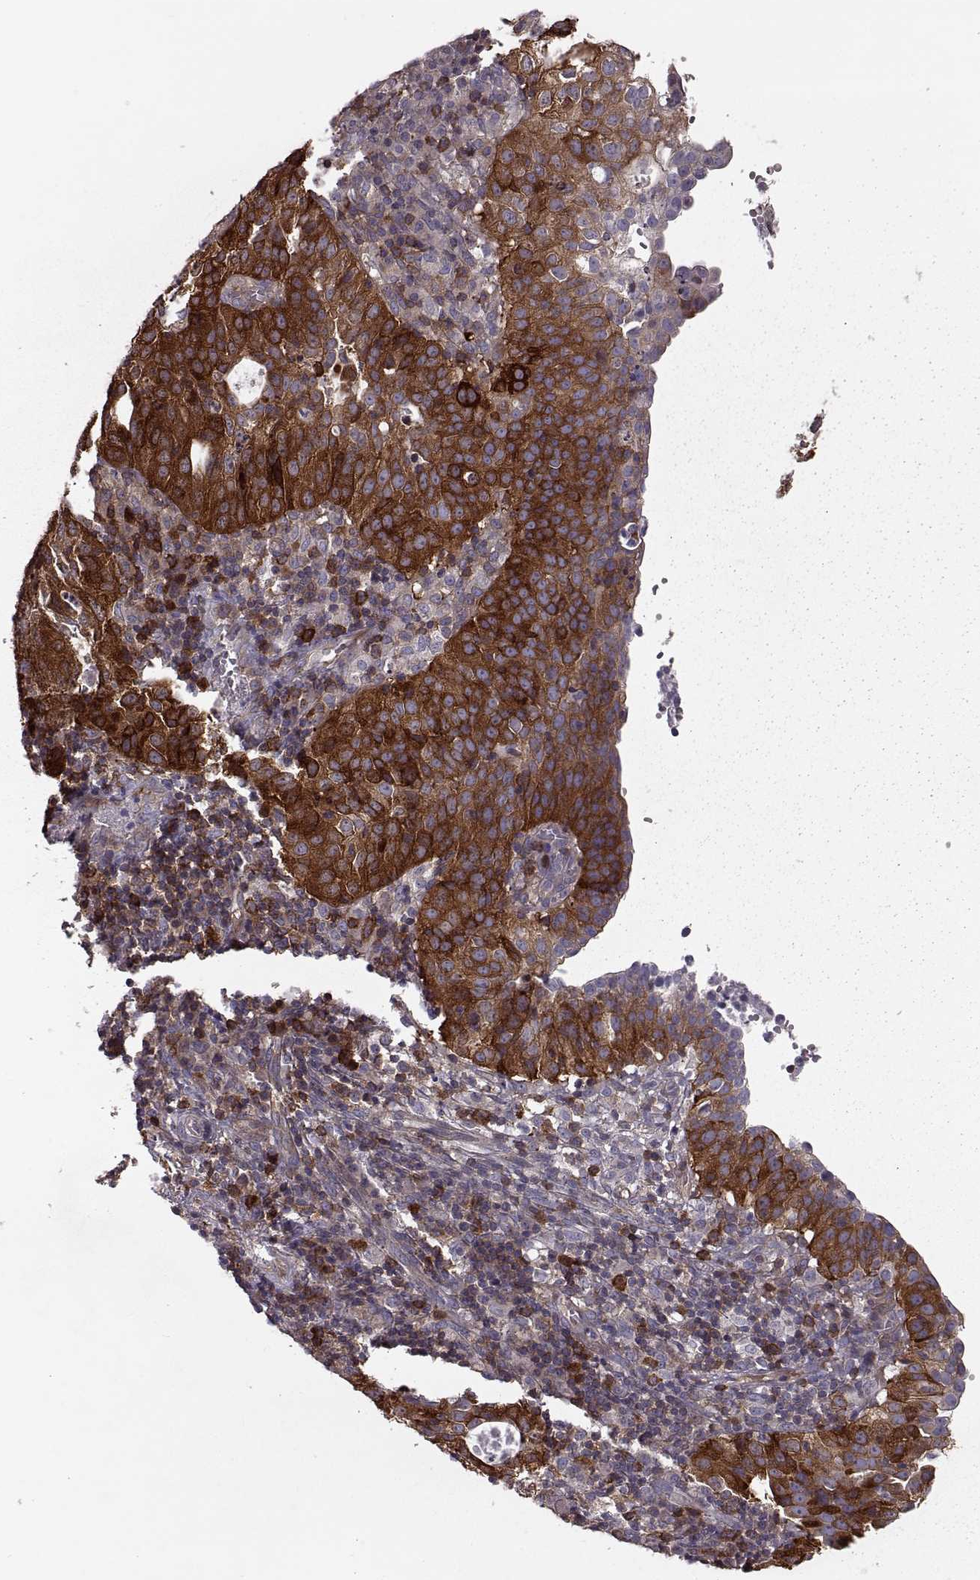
{"staining": {"intensity": "strong", "quantity": ">75%", "location": "cytoplasmic/membranous"}, "tissue": "cervical cancer", "cell_type": "Tumor cells", "image_type": "cancer", "snomed": [{"axis": "morphology", "description": "Squamous cell carcinoma, NOS"}, {"axis": "topography", "description": "Cervix"}], "caption": "Immunohistochemistry (IHC) staining of cervical squamous cell carcinoma, which displays high levels of strong cytoplasmic/membranous staining in approximately >75% of tumor cells indicating strong cytoplasmic/membranous protein positivity. The staining was performed using DAB (brown) for protein detection and nuclei were counterstained in hematoxylin (blue).", "gene": "RANBP1", "patient": {"sex": "female", "age": 39}}